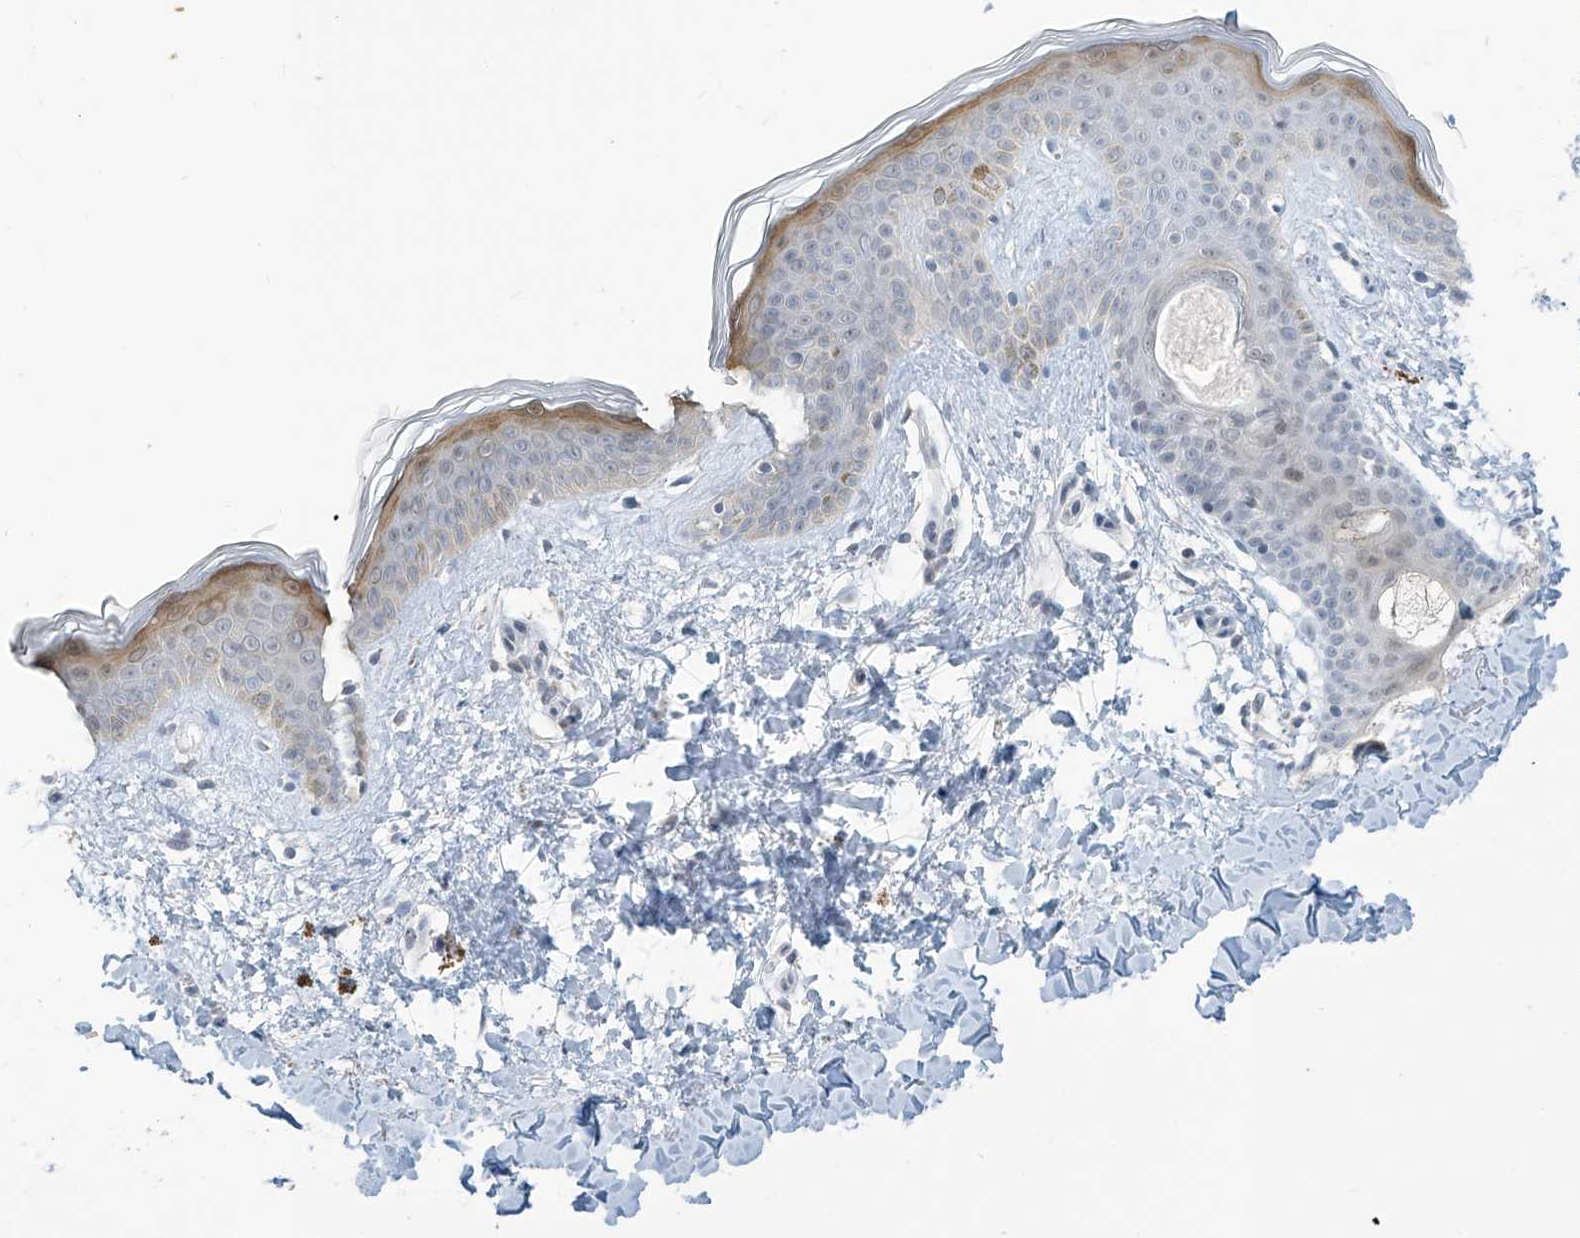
{"staining": {"intensity": "negative", "quantity": "none", "location": "none"}, "tissue": "skin", "cell_type": "Fibroblasts", "image_type": "normal", "snomed": [{"axis": "morphology", "description": "Normal tissue, NOS"}, {"axis": "topography", "description": "Skin"}], "caption": "The immunohistochemistry photomicrograph has no significant expression in fibroblasts of skin.", "gene": "METAP1D", "patient": {"sex": "female", "age": 46}}